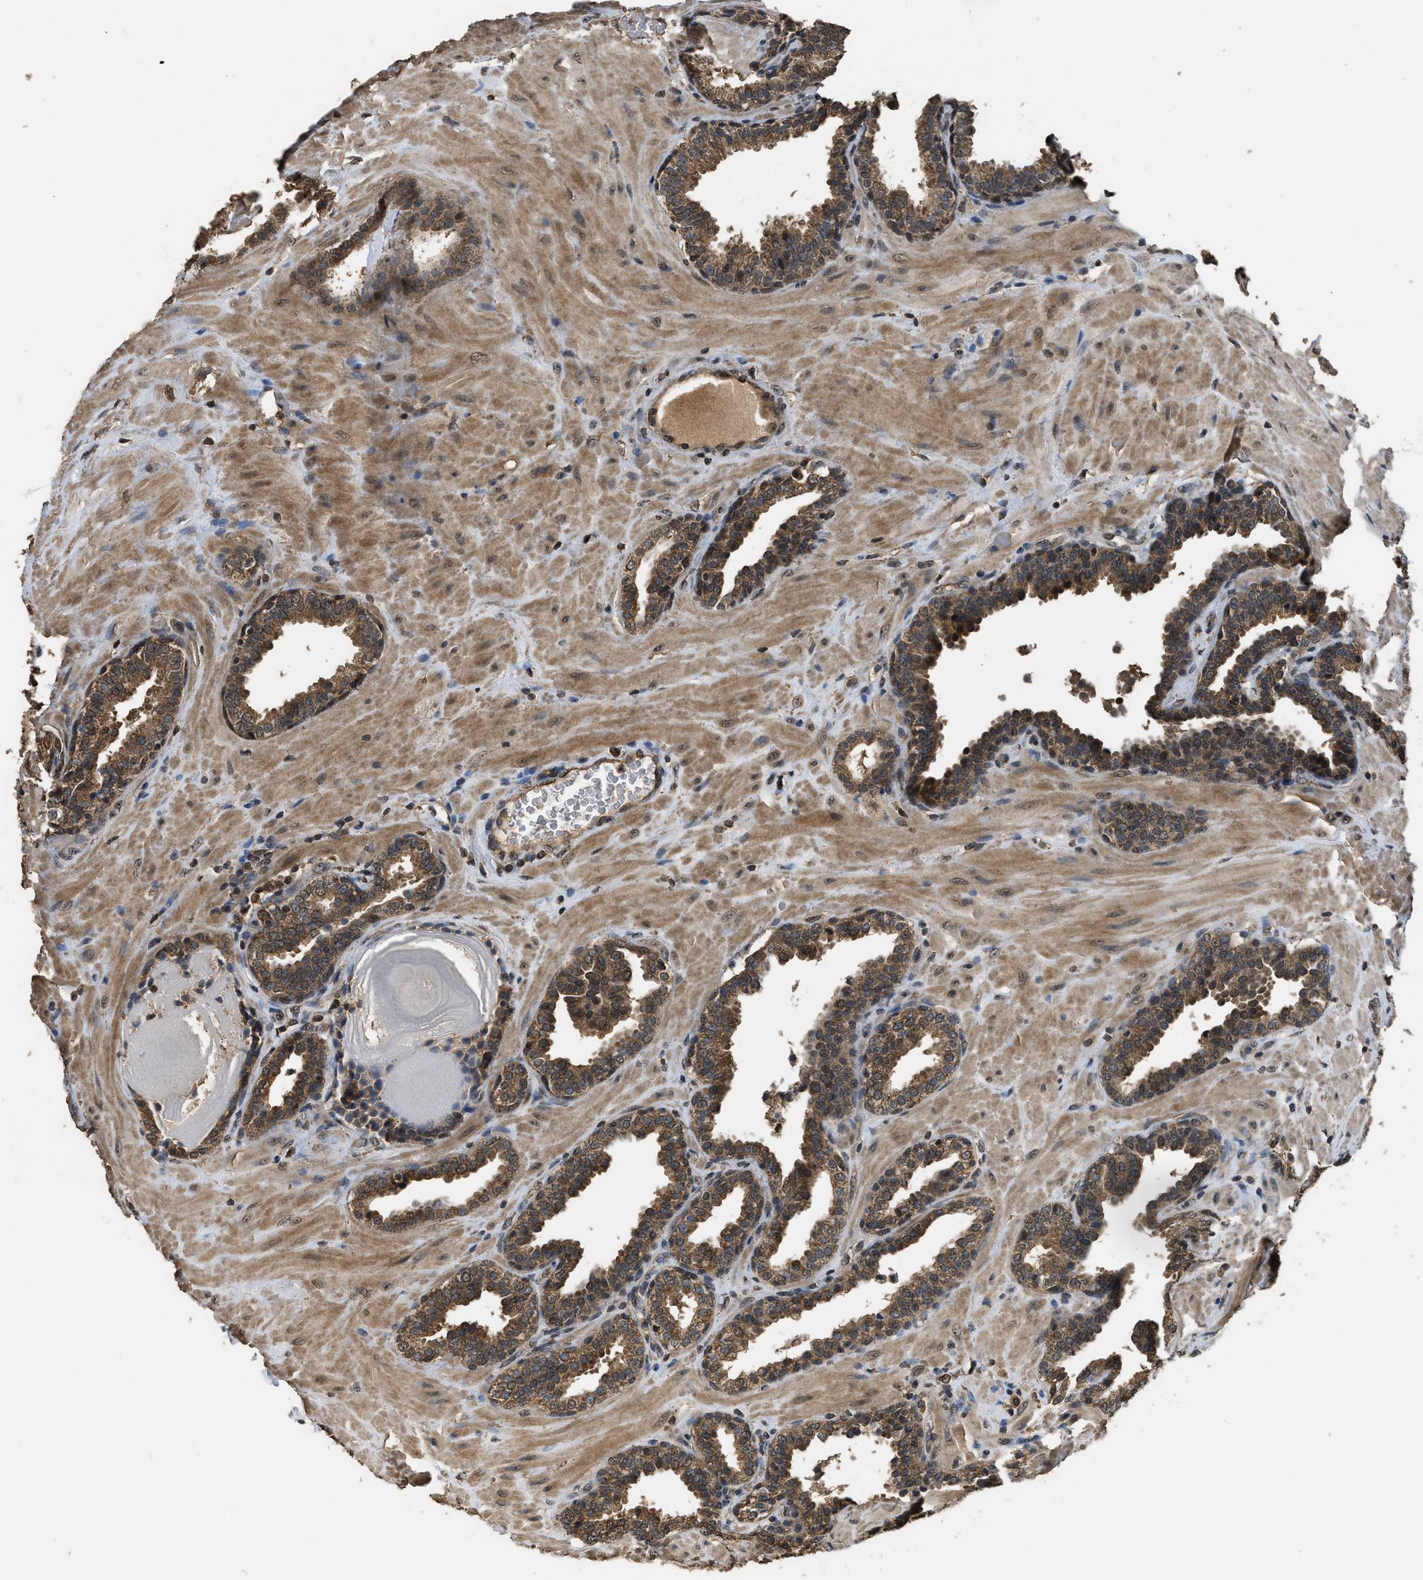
{"staining": {"intensity": "moderate", "quantity": ">75%", "location": "cytoplasmic/membranous"}, "tissue": "prostate", "cell_type": "Glandular cells", "image_type": "normal", "snomed": [{"axis": "morphology", "description": "Normal tissue, NOS"}, {"axis": "topography", "description": "Prostate"}], "caption": "DAB immunohistochemical staining of benign human prostate demonstrates moderate cytoplasmic/membranous protein positivity in approximately >75% of glandular cells. The staining was performed using DAB to visualize the protein expression in brown, while the nuclei were stained in blue with hematoxylin (Magnification: 20x).", "gene": "DENND6B", "patient": {"sex": "male", "age": 51}}